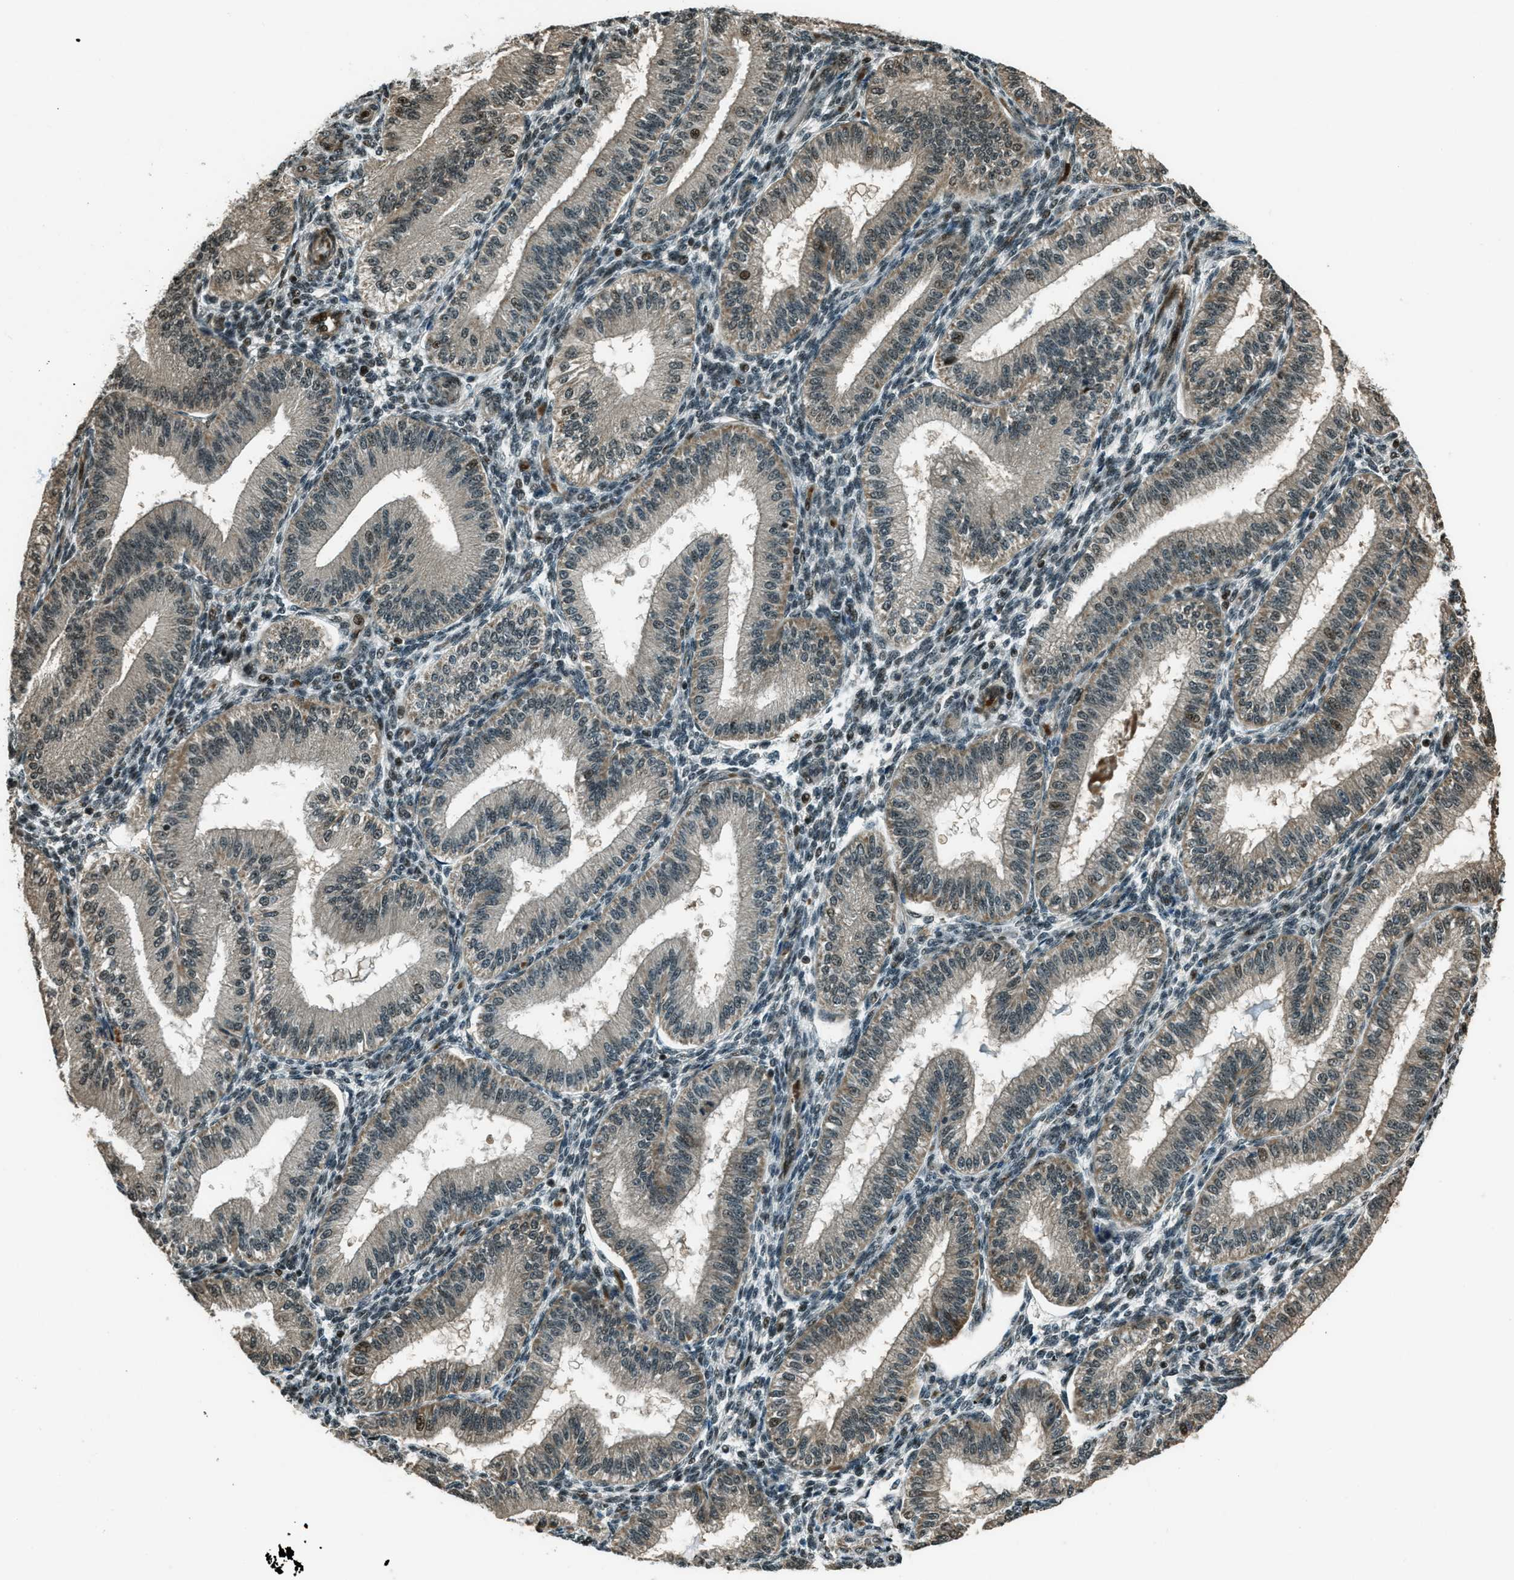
{"staining": {"intensity": "weak", "quantity": "25%-75%", "location": "cytoplasmic/membranous,nuclear"}, "tissue": "endometrium", "cell_type": "Cells in endometrial stroma", "image_type": "normal", "snomed": [{"axis": "morphology", "description": "Normal tissue, NOS"}, {"axis": "topography", "description": "Endometrium"}], "caption": "Cells in endometrial stroma exhibit low levels of weak cytoplasmic/membranous,nuclear expression in approximately 25%-75% of cells in unremarkable endometrium. (DAB IHC, brown staining for protein, blue staining for nuclei).", "gene": "TARDBP", "patient": {"sex": "female", "age": 39}}